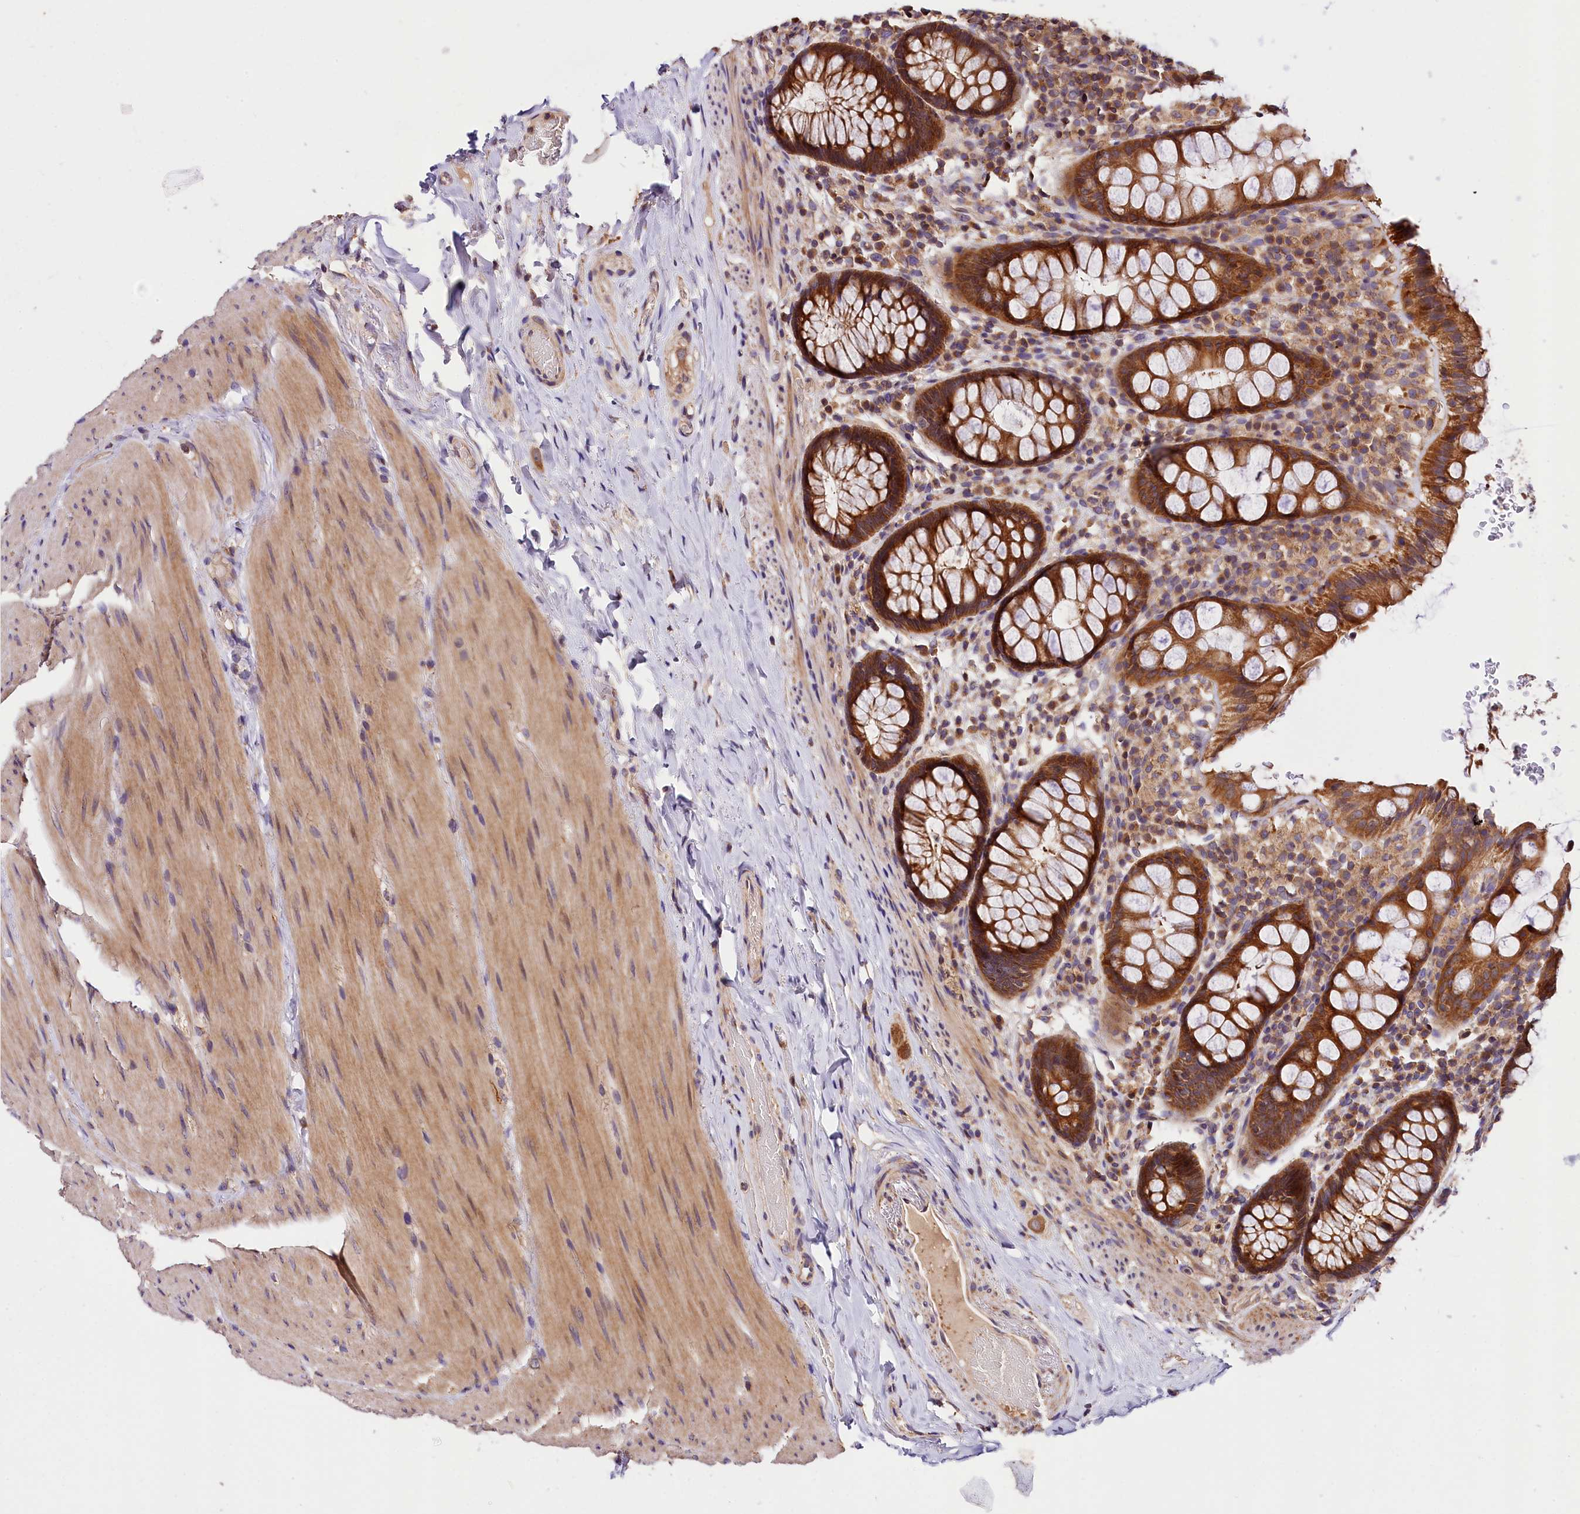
{"staining": {"intensity": "strong", "quantity": ">75%", "location": "cytoplasmic/membranous"}, "tissue": "rectum", "cell_type": "Glandular cells", "image_type": "normal", "snomed": [{"axis": "morphology", "description": "Normal tissue, NOS"}, {"axis": "topography", "description": "Rectum"}], "caption": "High-magnification brightfield microscopy of normal rectum stained with DAB (brown) and counterstained with hematoxylin (blue). glandular cells exhibit strong cytoplasmic/membranous positivity is identified in approximately>75% of cells. The staining was performed using DAB (3,3'-diaminobenzidine) to visualize the protein expression in brown, while the nuclei were stained in blue with hematoxylin (Magnification: 20x).", "gene": "KPTN", "patient": {"sex": "male", "age": 83}}